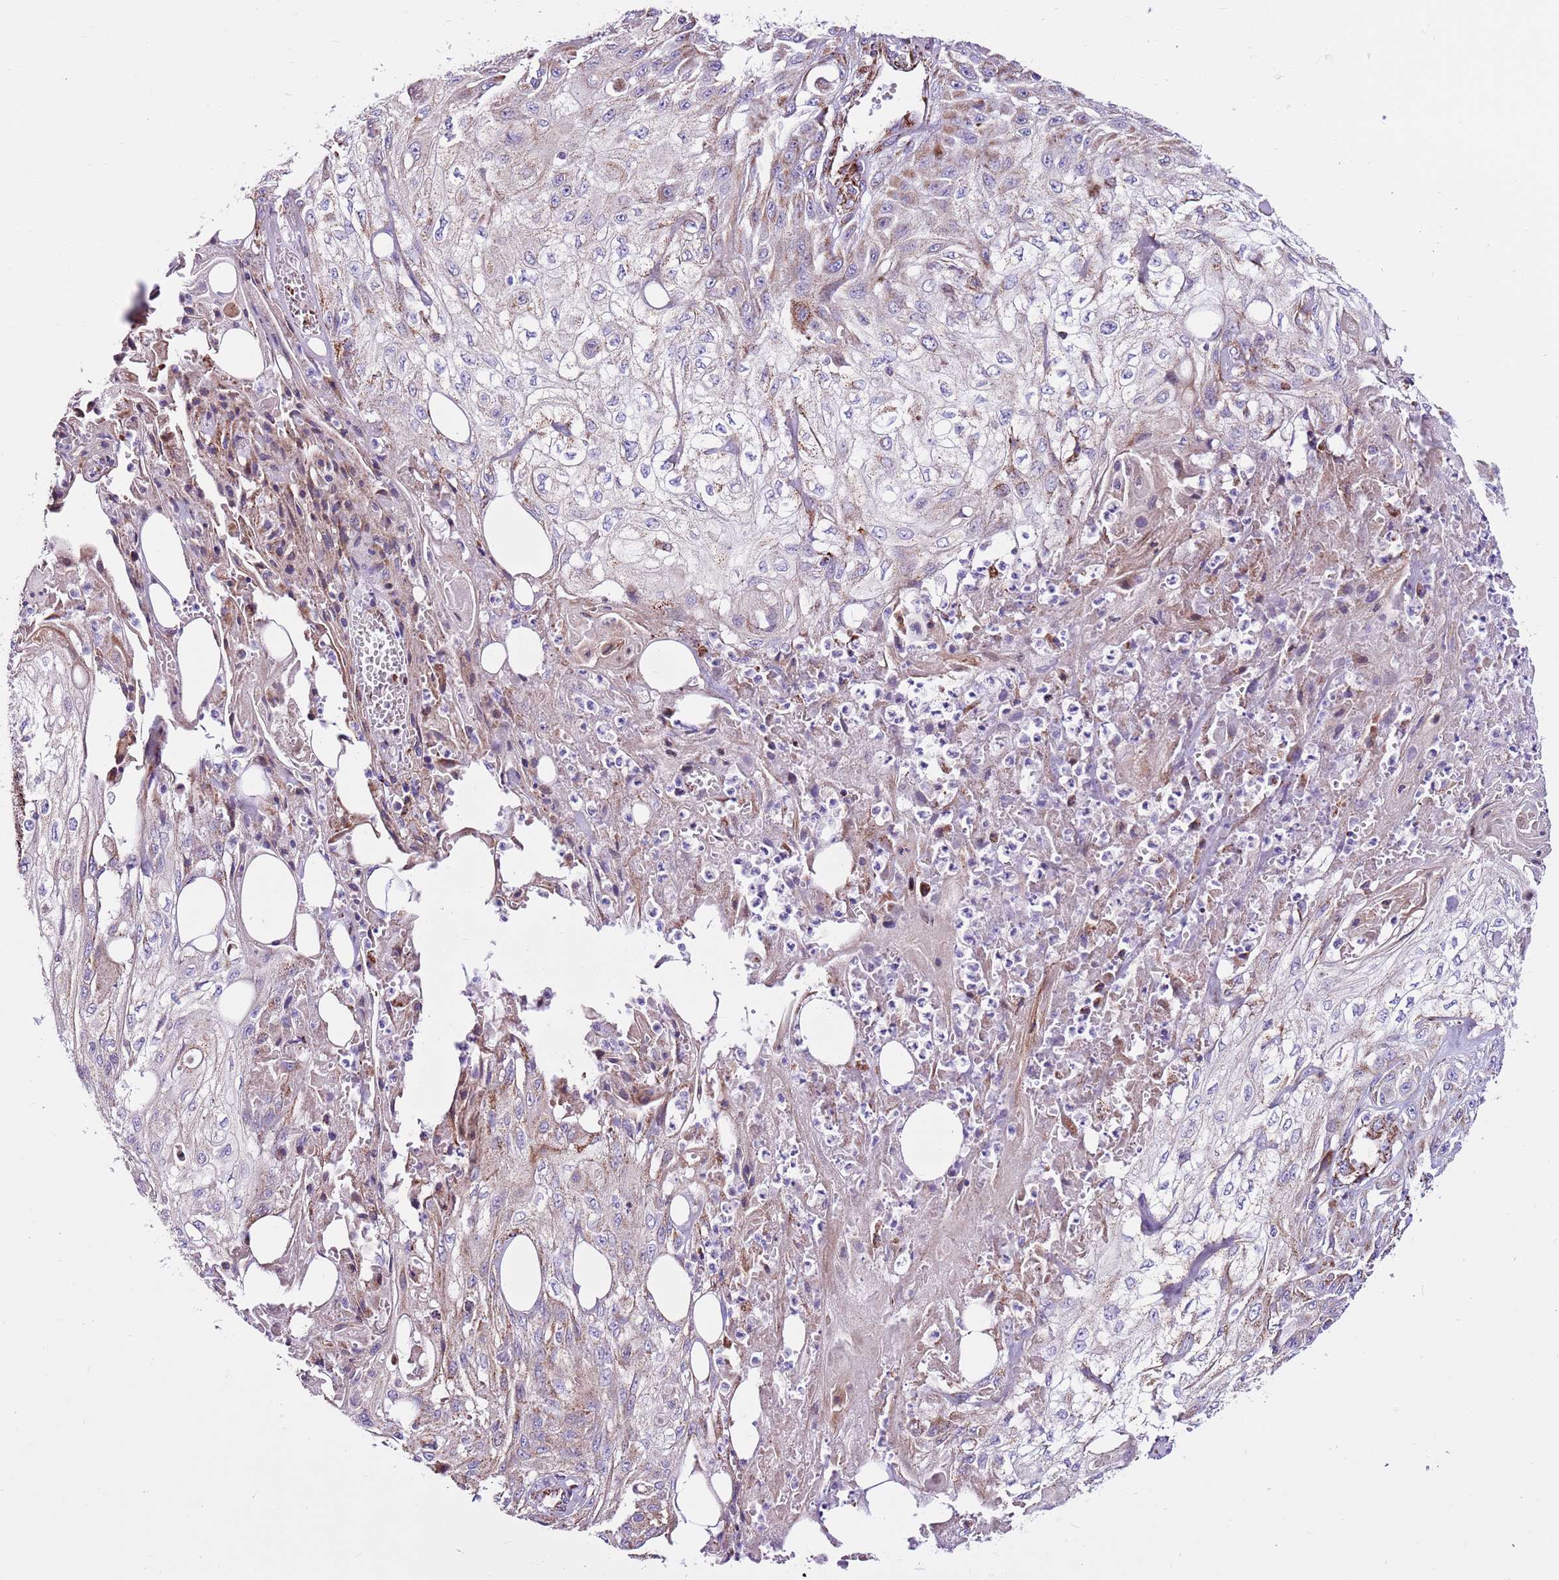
{"staining": {"intensity": "moderate", "quantity": "<25%", "location": "cytoplasmic/membranous"}, "tissue": "skin cancer", "cell_type": "Tumor cells", "image_type": "cancer", "snomed": [{"axis": "morphology", "description": "Squamous cell carcinoma, NOS"}, {"axis": "morphology", "description": "Squamous cell carcinoma, metastatic, NOS"}, {"axis": "topography", "description": "Skin"}, {"axis": "topography", "description": "Lymph node"}], "caption": "Moderate cytoplasmic/membranous staining is seen in about <25% of tumor cells in skin metastatic squamous cell carcinoma.", "gene": "HECTD4", "patient": {"sex": "male", "age": 75}}